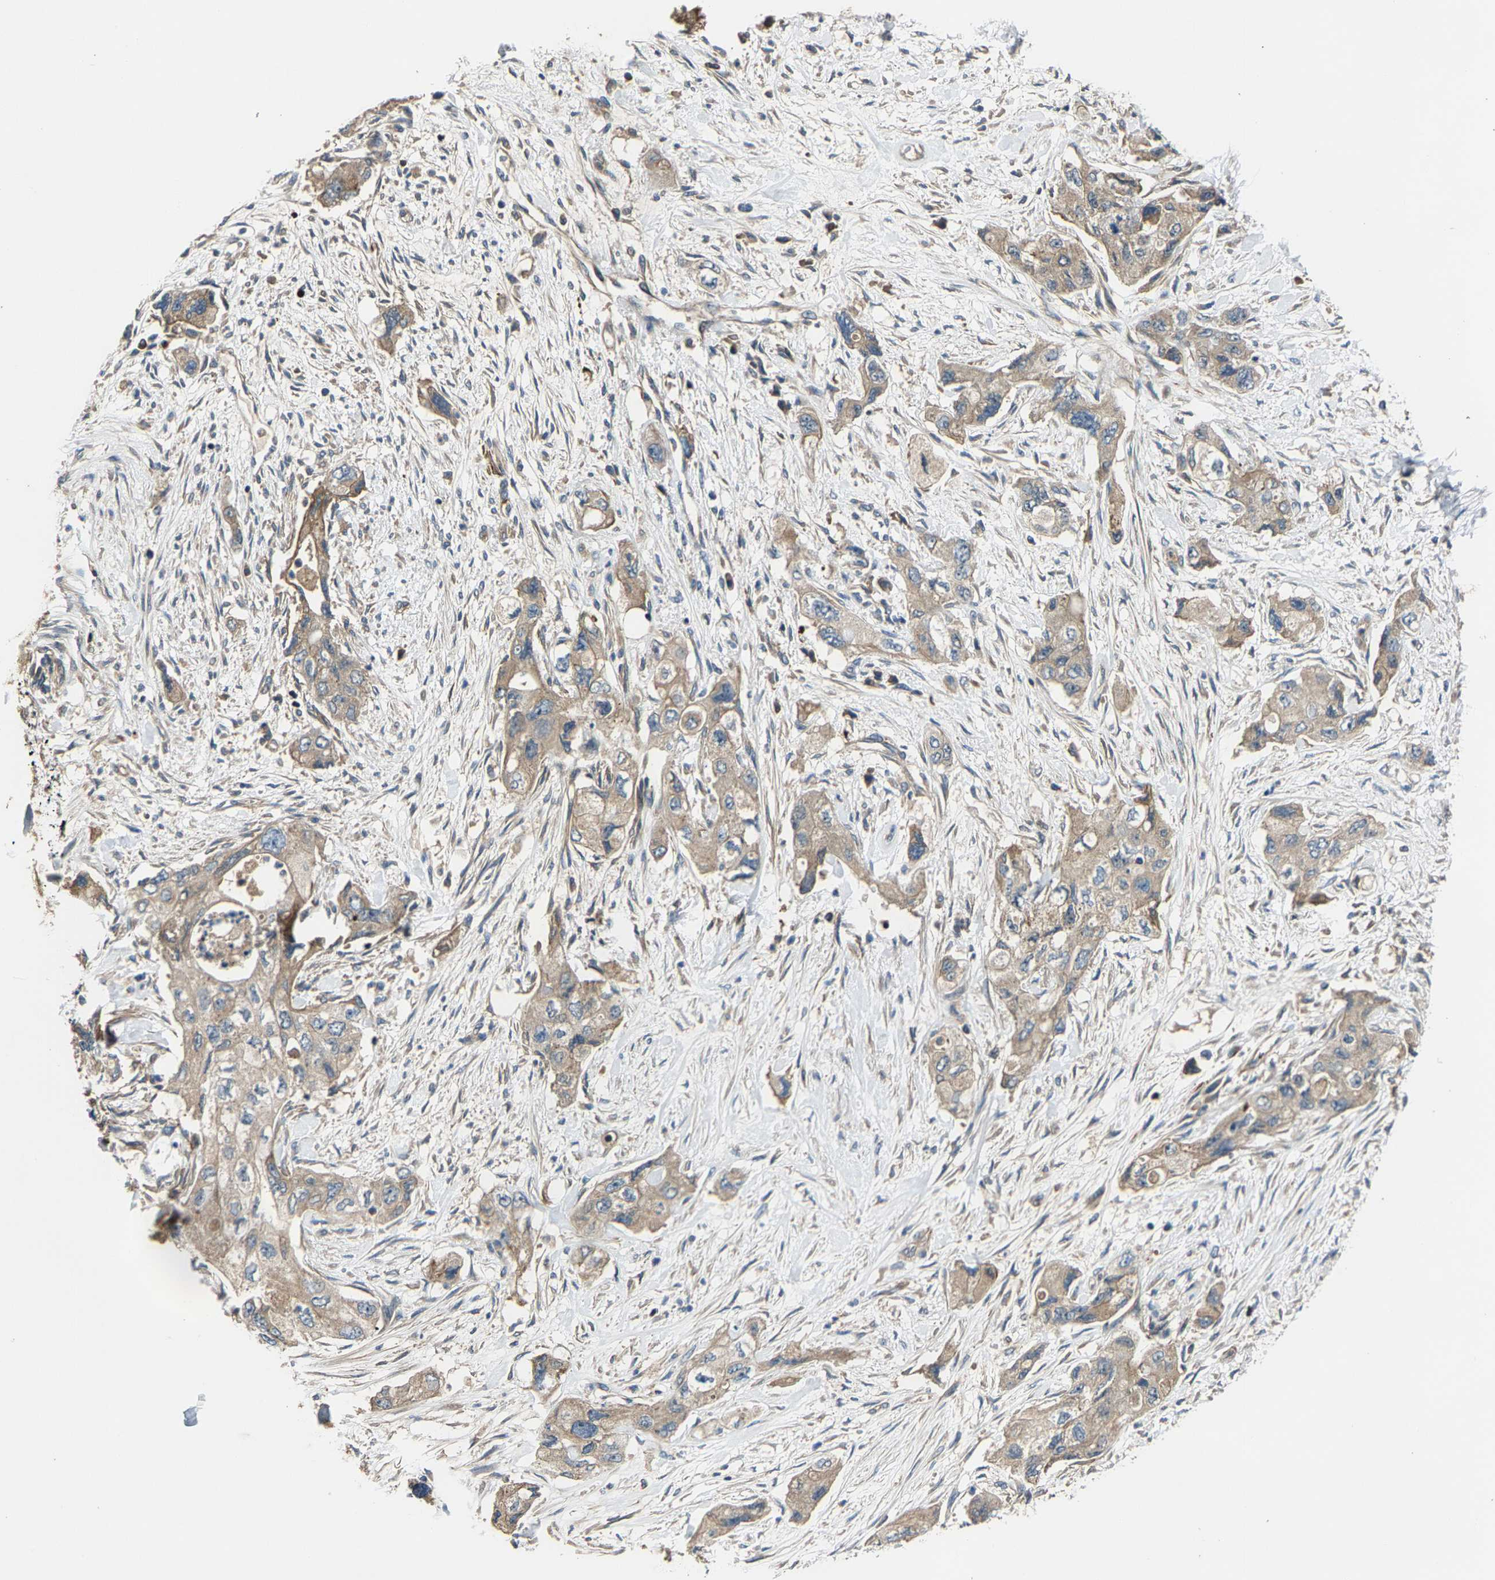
{"staining": {"intensity": "weak", "quantity": "25%-75%", "location": "cytoplasmic/membranous"}, "tissue": "pancreatic cancer", "cell_type": "Tumor cells", "image_type": "cancer", "snomed": [{"axis": "morphology", "description": "Adenocarcinoma, NOS"}, {"axis": "topography", "description": "Pancreas"}], "caption": "Protein analysis of pancreatic cancer tissue shows weak cytoplasmic/membranous staining in about 25%-75% of tumor cells.", "gene": "AGBL3", "patient": {"sex": "female", "age": 73}}